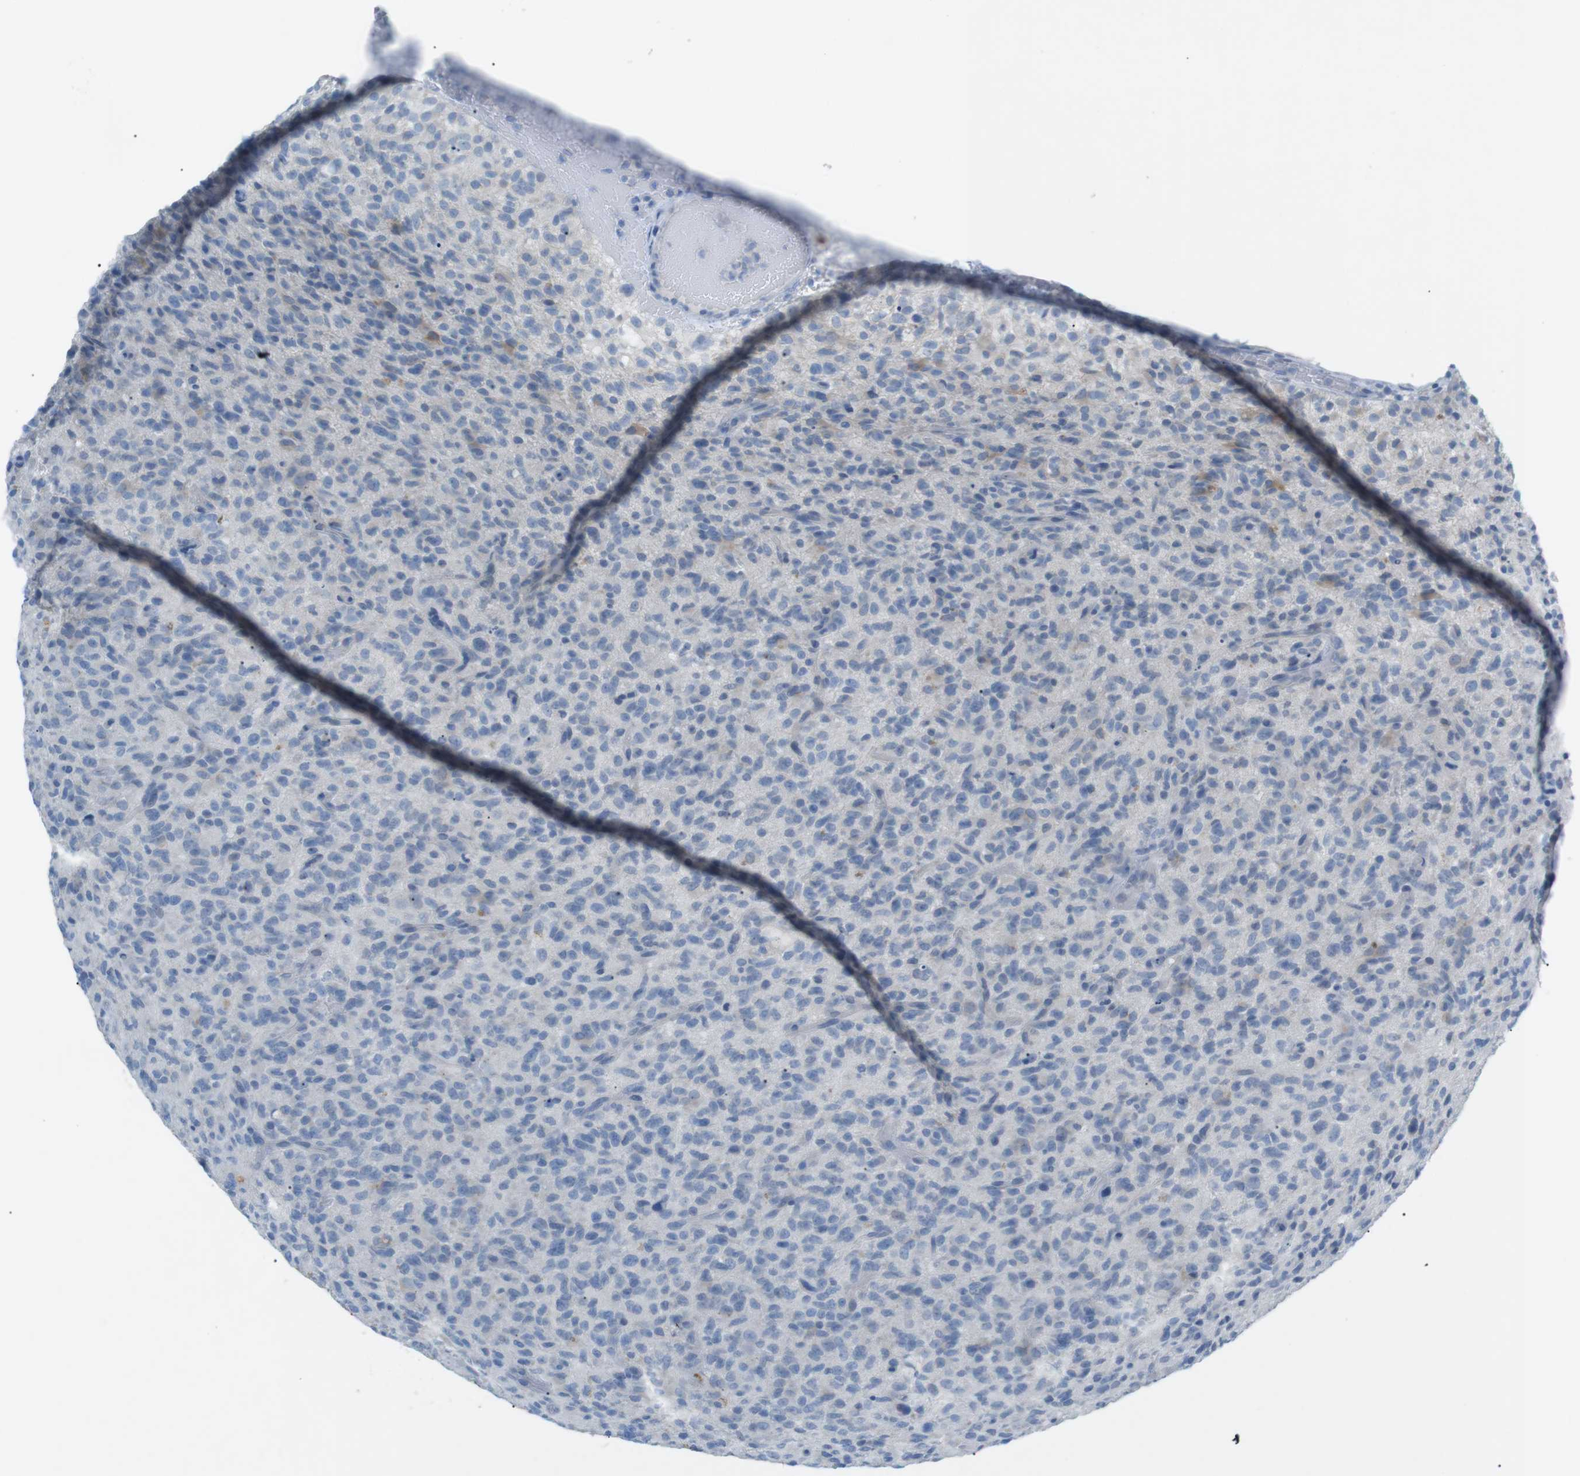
{"staining": {"intensity": "negative", "quantity": "none", "location": "none"}, "tissue": "glioma", "cell_type": "Tumor cells", "image_type": "cancer", "snomed": [{"axis": "morphology", "description": "Glioma, malignant, High grade"}, {"axis": "topography", "description": "Brain"}], "caption": "Glioma was stained to show a protein in brown. There is no significant positivity in tumor cells.", "gene": "SALL4", "patient": {"sex": "male", "age": 71}}